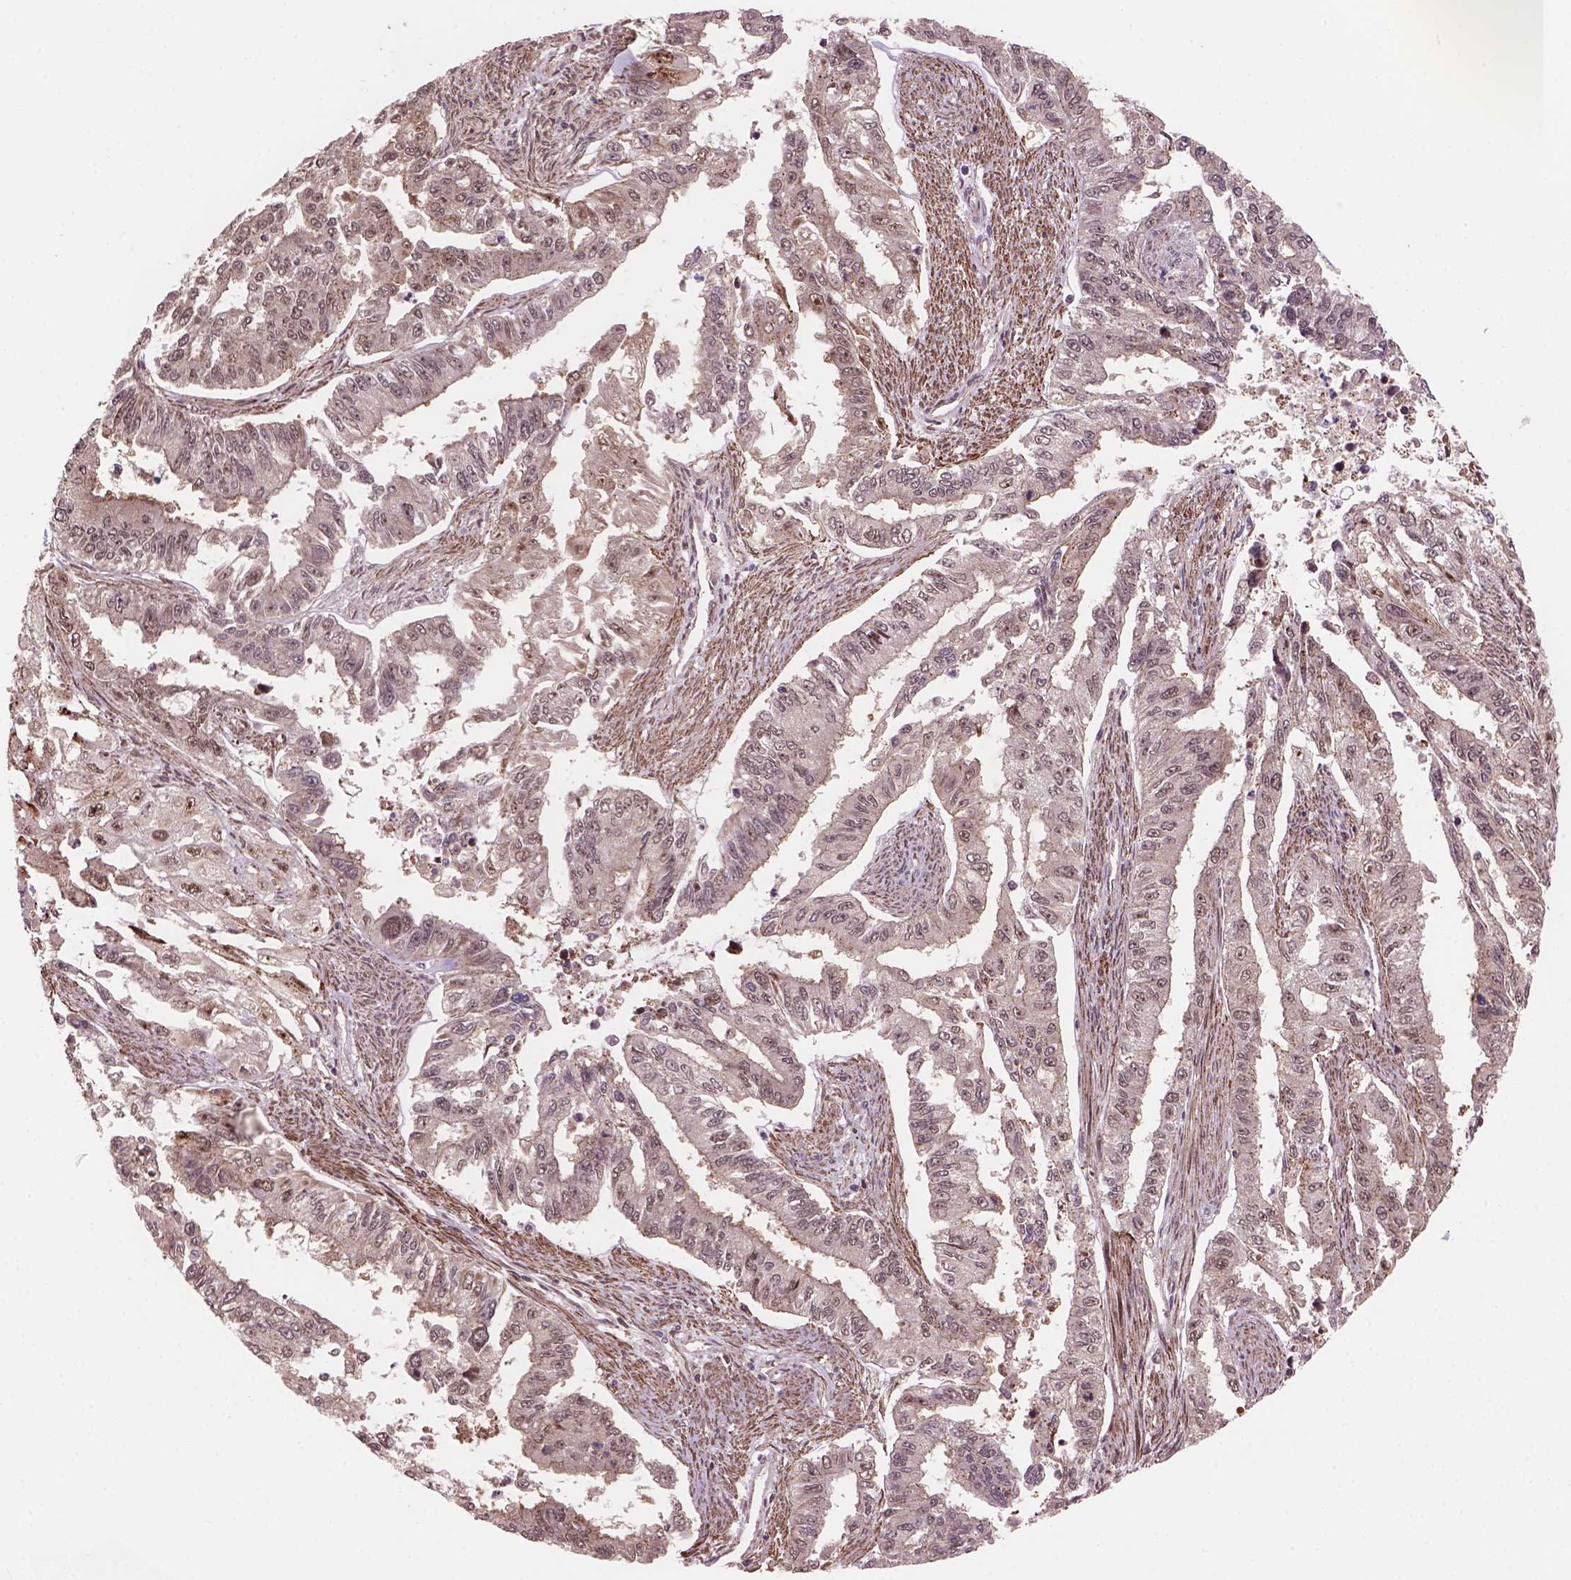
{"staining": {"intensity": "weak", "quantity": ">75%", "location": "cytoplasmic/membranous,nuclear"}, "tissue": "endometrial cancer", "cell_type": "Tumor cells", "image_type": "cancer", "snomed": [{"axis": "morphology", "description": "Adenocarcinoma, NOS"}, {"axis": "topography", "description": "Uterus"}], "caption": "This photomicrograph shows adenocarcinoma (endometrial) stained with IHC to label a protein in brown. The cytoplasmic/membranous and nuclear of tumor cells show weak positivity for the protein. Nuclei are counter-stained blue.", "gene": "PSMD11", "patient": {"sex": "female", "age": 59}}